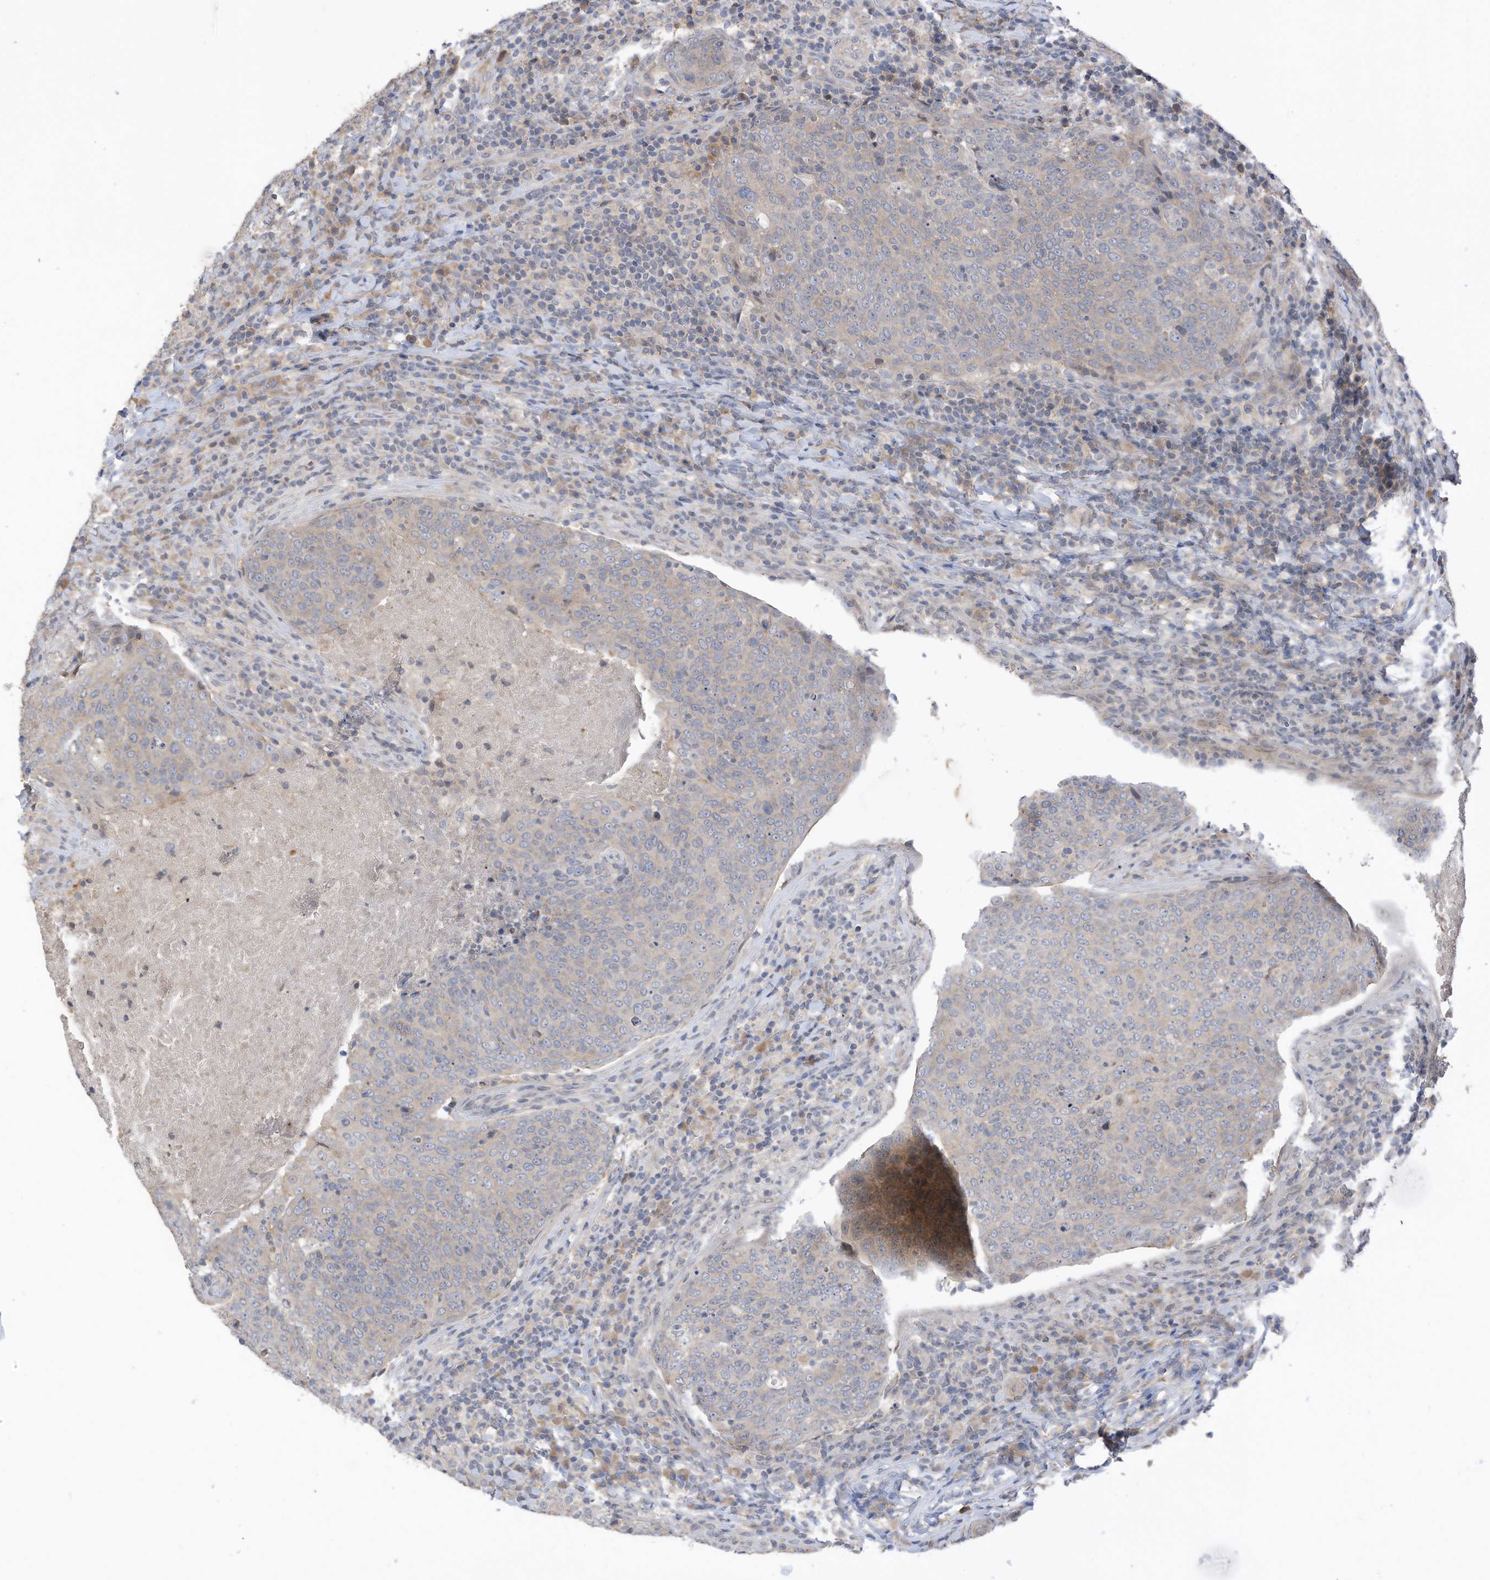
{"staining": {"intensity": "negative", "quantity": "none", "location": "none"}, "tissue": "head and neck cancer", "cell_type": "Tumor cells", "image_type": "cancer", "snomed": [{"axis": "morphology", "description": "Squamous cell carcinoma, NOS"}, {"axis": "morphology", "description": "Squamous cell carcinoma, metastatic, NOS"}, {"axis": "topography", "description": "Lymph node"}, {"axis": "topography", "description": "Head-Neck"}], "caption": "Head and neck cancer (metastatic squamous cell carcinoma) stained for a protein using IHC reveals no positivity tumor cells.", "gene": "REC8", "patient": {"sex": "male", "age": 62}}